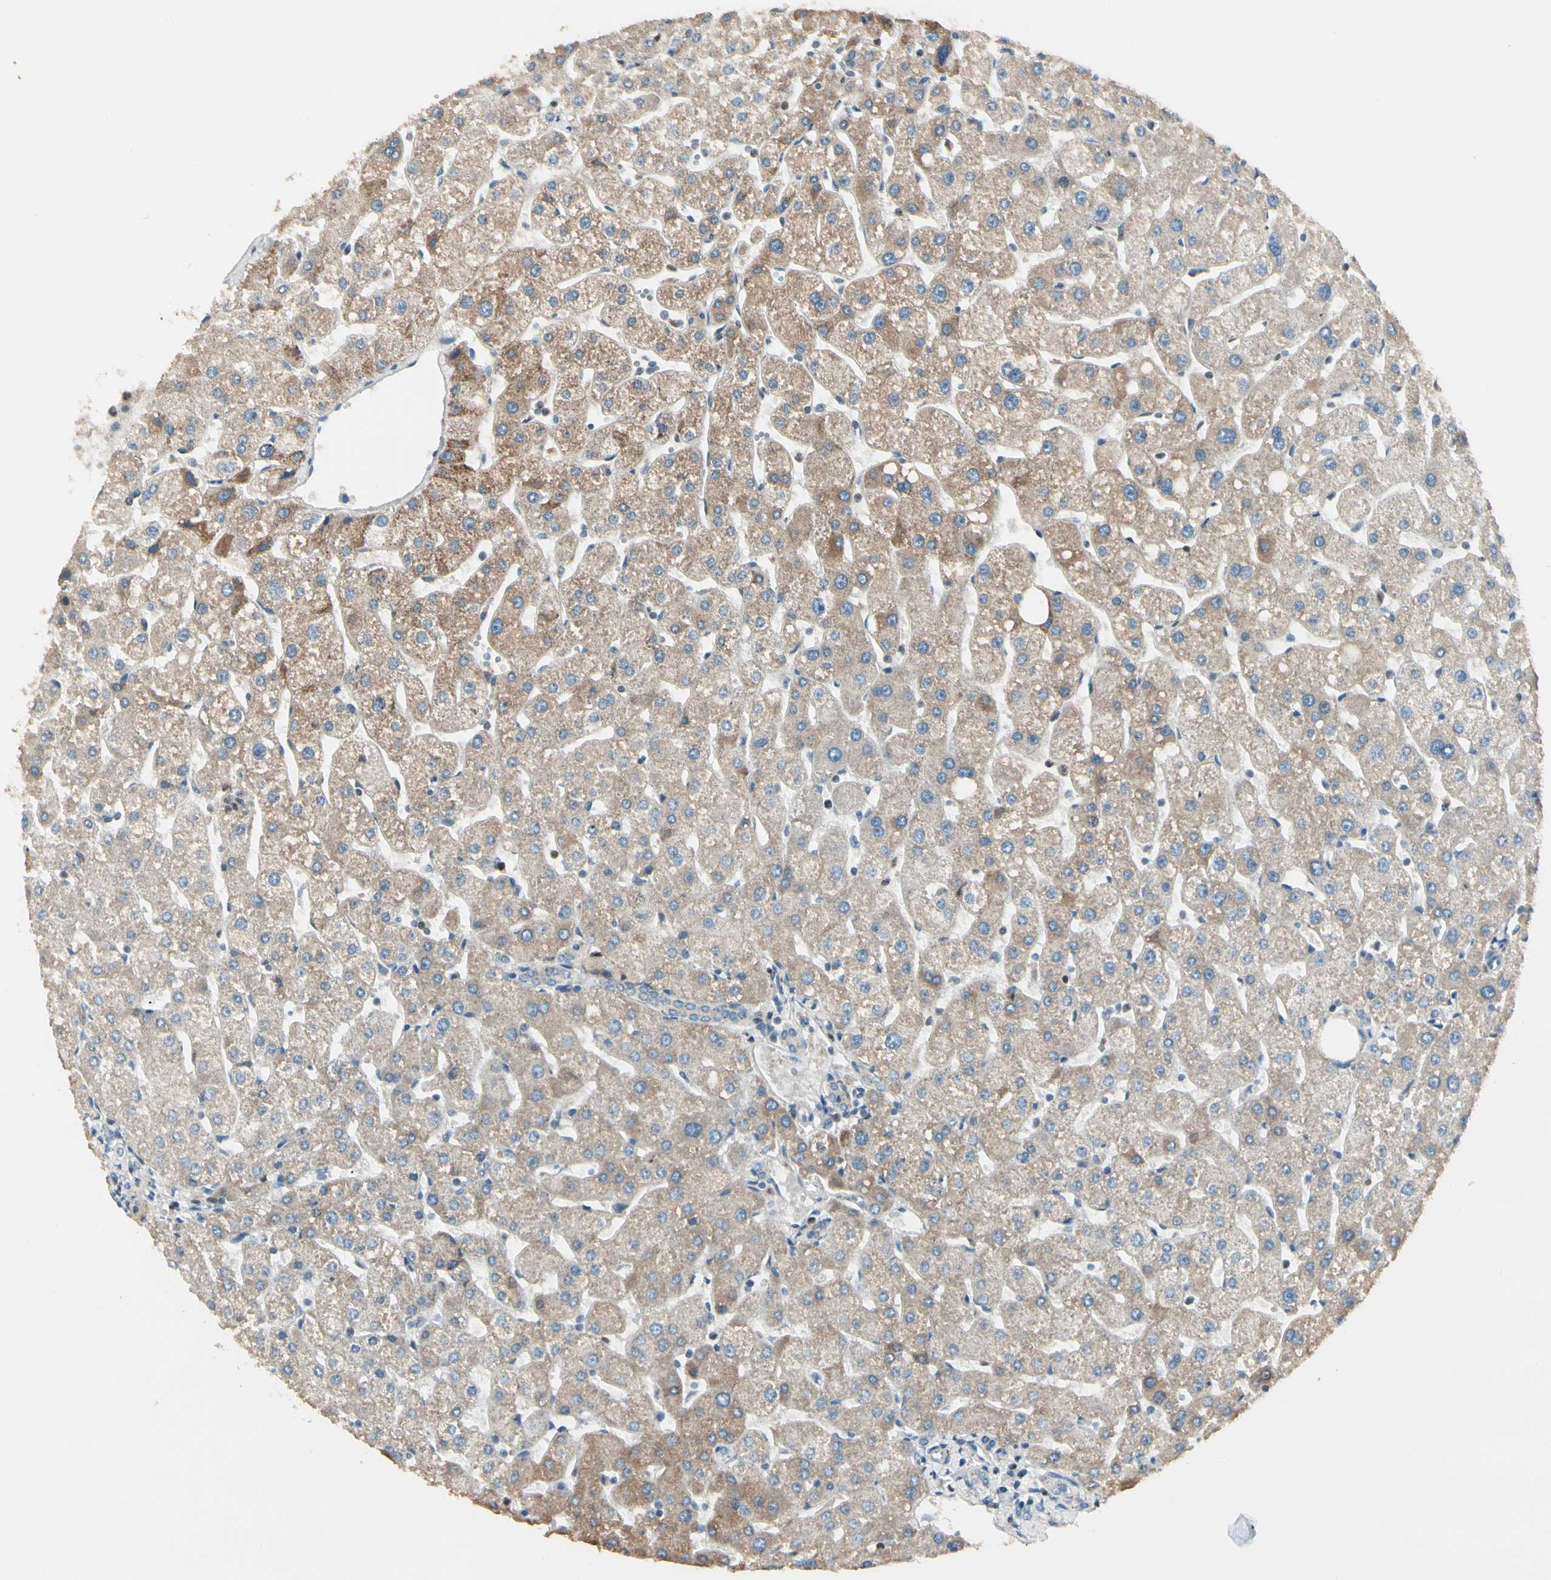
{"staining": {"intensity": "negative", "quantity": "none", "location": "none"}, "tissue": "liver", "cell_type": "Cholangiocytes", "image_type": "normal", "snomed": [{"axis": "morphology", "description": "Normal tissue, NOS"}, {"axis": "topography", "description": "Liver"}], "caption": "A histopathology image of liver stained for a protein demonstrates no brown staining in cholangiocytes.", "gene": "IP6K2", "patient": {"sex": "male", "age": 67}}